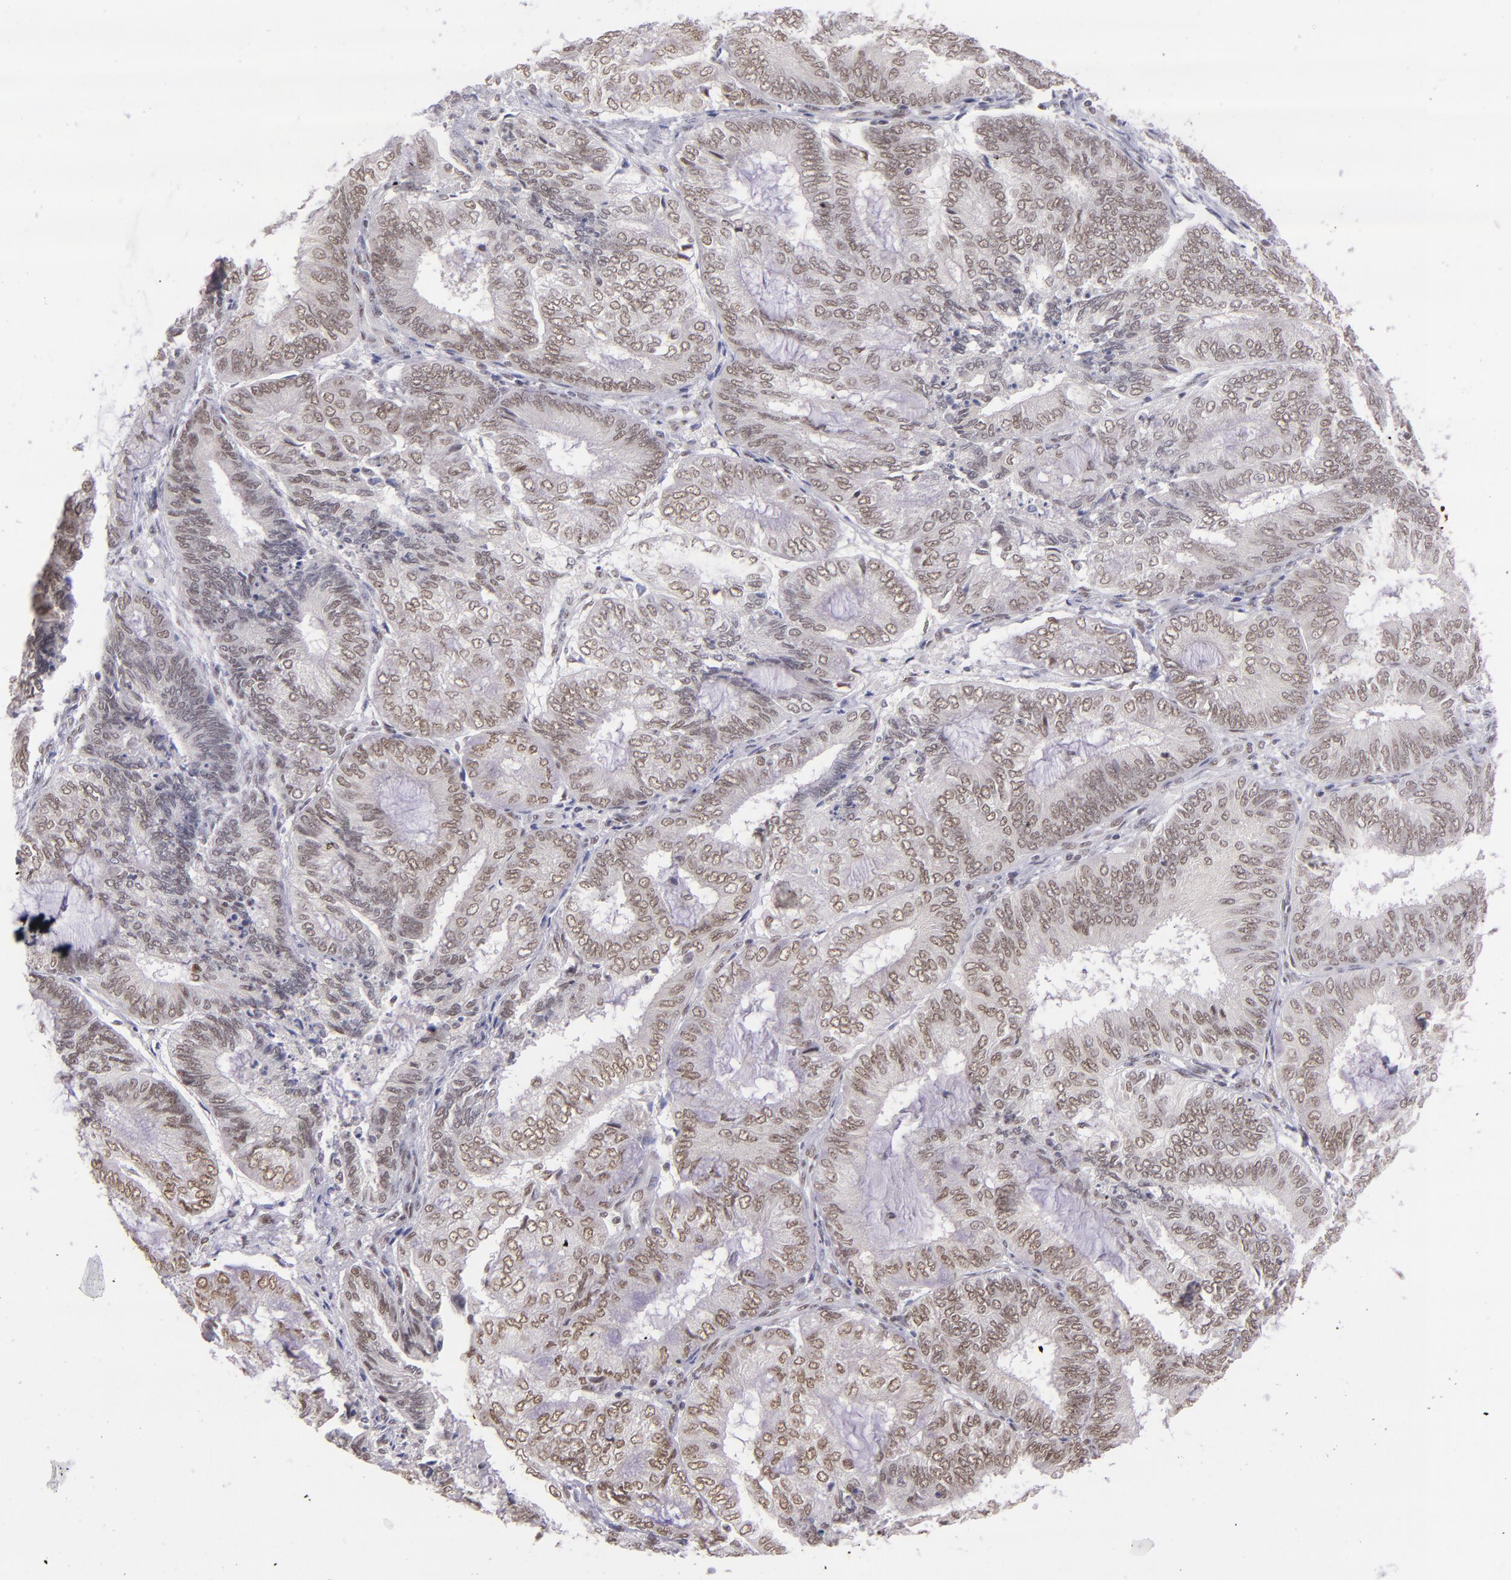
{"staining": {"intensity": "moderate", "quantity": ">75%", "location": "nuclear"}, "tissue": "endometrial cancer", "cell_type": "Tumor cells", "image_type": "cancer", "snomed": [{"axis": "morphology", "description": "Adenocarcinoma, NOS"}, {"axis": "topography", "description": "Endometrium"}], "caption": "An immunohistochemistry (IHC) histopathology image of tumor tissue is shown. Protein staining in brown highlights moderate nuclear positivity in endometrial cancer (adenocarcinoma) within tumor cells. (IHC, brightfield microscopy, high magnification).", "gene": "ZNF148", "patient": {"sex": "female", "age": 59}}